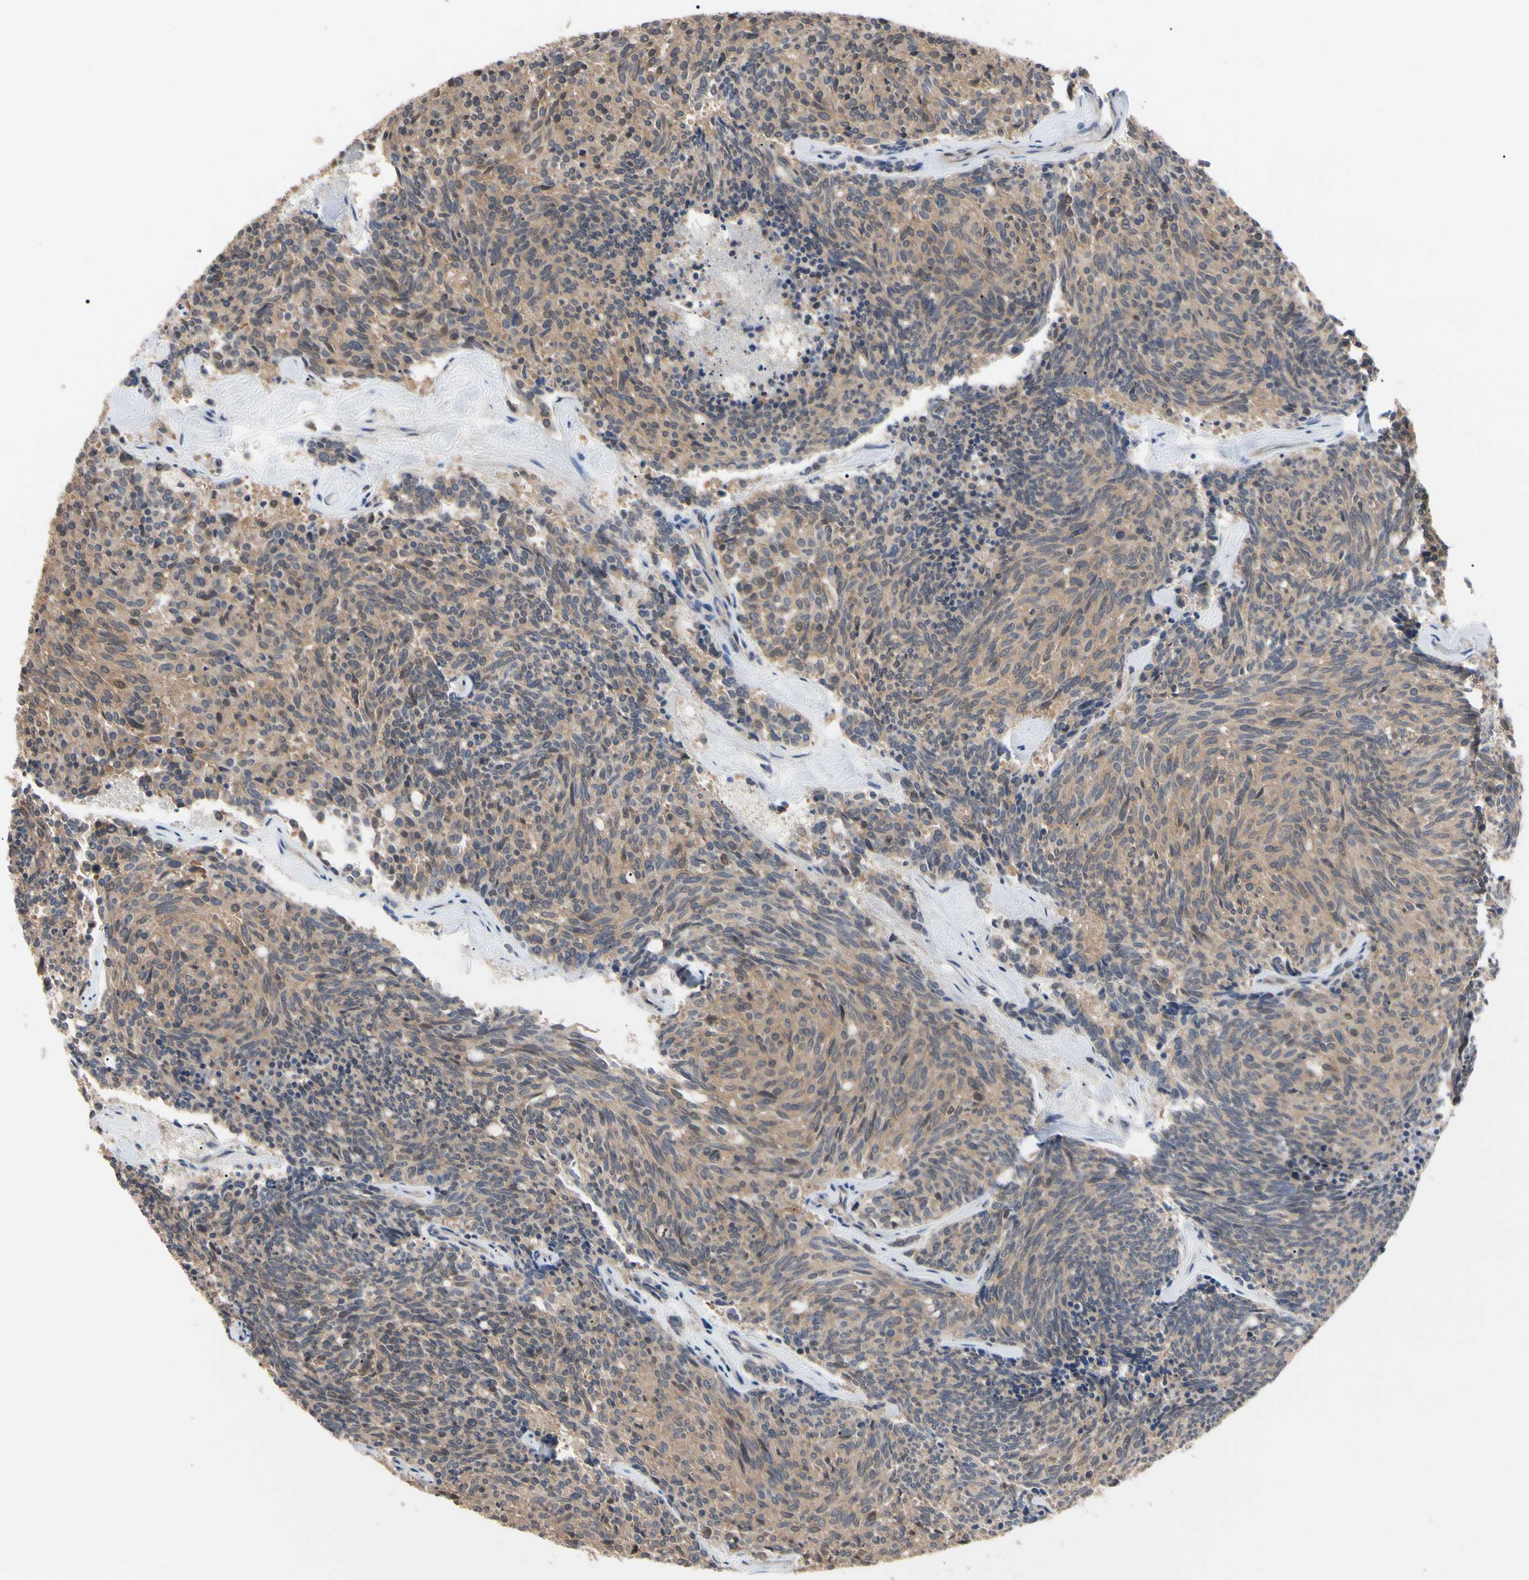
{"staining": {"intensity": "moderate", "quantity": ">75%", "location": "cytoplasmic/membranous"}, "tissue": "carcinoid", "cell_type": "Tumor cells", "image_type": "cancer", "snomed": [{"axis": "morphology", "description": "Carcinoid, malignant, NOS"}, {"axis": "topography", "description": "Pancreas"}], "caption": "Carcinoid tissue shows moderate cytoplasmic/membranous staining in approximately >75% of tumor cells (Brightfield microscopy of DAB IHC at high magnification).", "gene": "DPP8", "patient": {"sex": "female", "age": 54}}